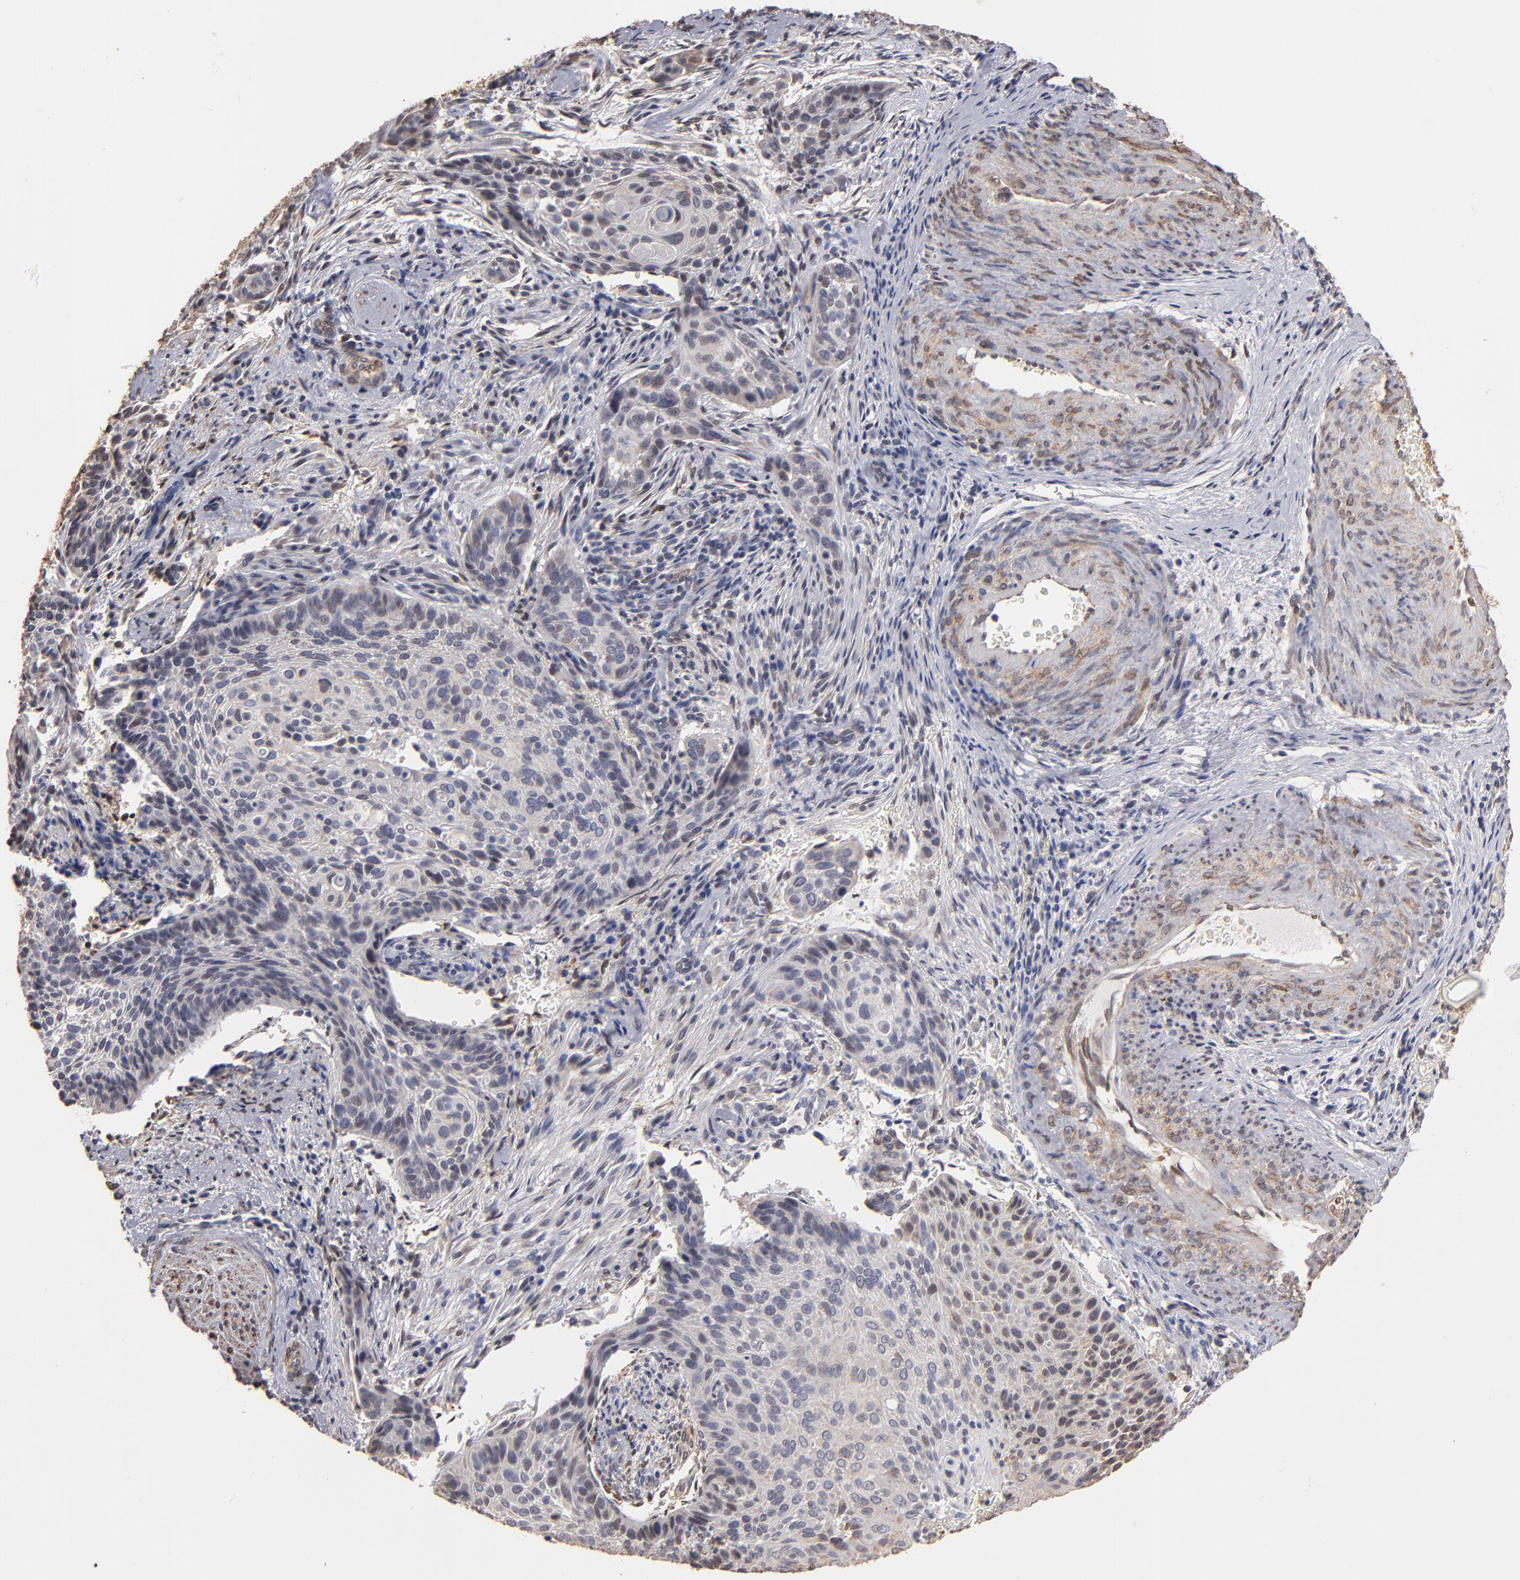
{"staining": {"intensity": "weak", "quantity": ">75%", "location": "cytoplasmic/membranous"}, "tissue": "cervical cancer", "cell_type": "Tumor cells", "image_type": "cancer", "snomed": [{"axis": "morphology", "description": "Squamous cell carcinoma, NOS"}, {"axis": "topography", "description": "Cervix"}], "caption": "Cervical squamous cell carcinoma stained with DAB immunohistochemistry exhibits low levels of weak cytoplasmic/membranous expression in approximately >75% of tumor cells.", "gene": "PGRMC1", "patient": {"sex": "female", "age": 33}}